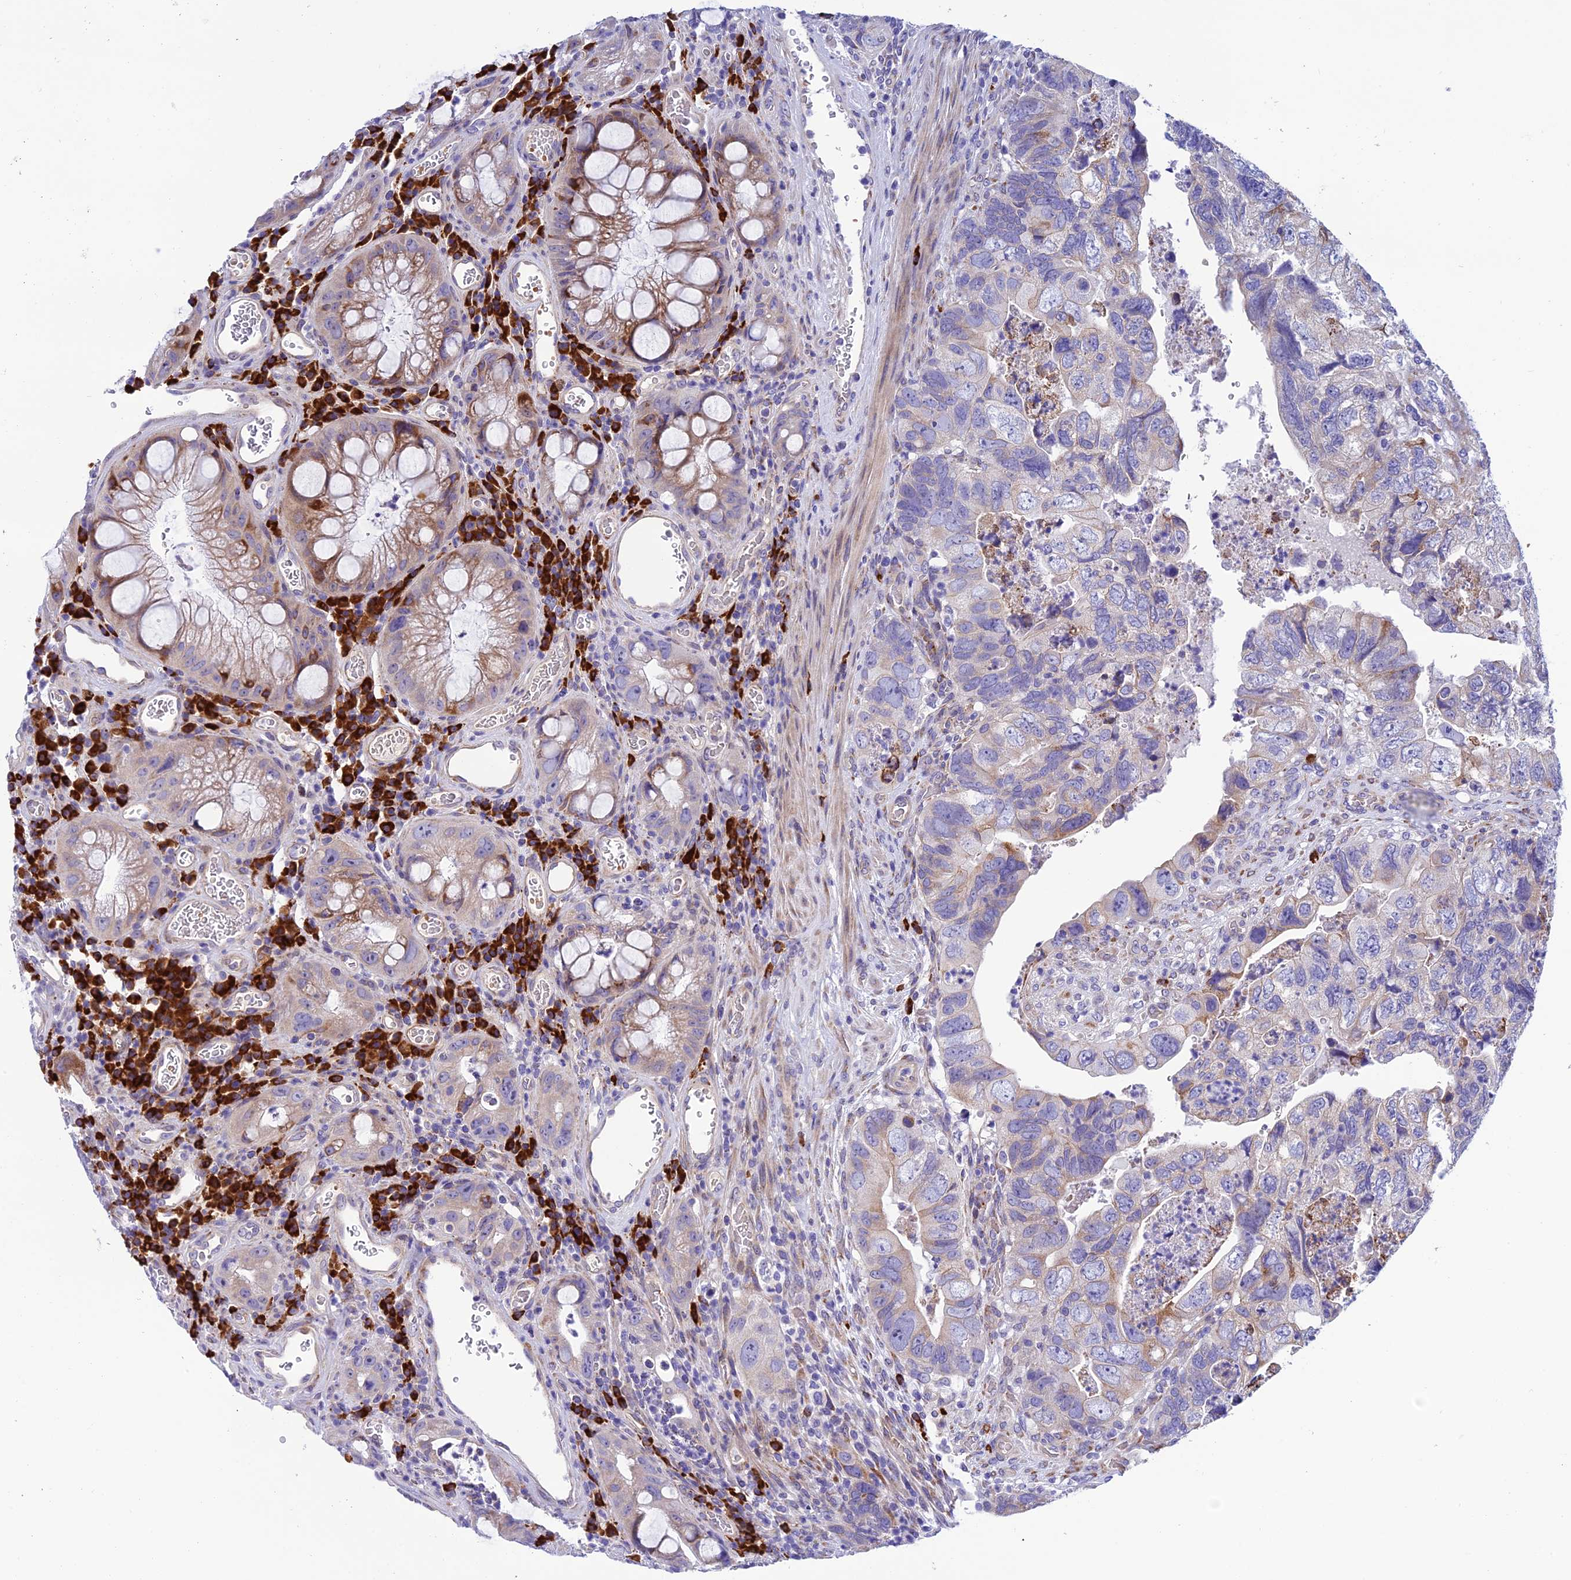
{"staining": {"intensity": "moderate", "quantity": "<25%", "location": "cytoplasmic/membranous"}, "tissue": "colorectal cancer", "cell_type": "Tumor cells", "image_type": "cancer", "snomed": [{"axis": "morphology", "description": "Adenocarcinoma, NOS"}, {"axis": "topography", "description": "Rectum"}], "caption": "A high-resolution image shows immunohistochemistry (IHC) staining of adenocarcinoma (colorectal), which demonstrates moderate cytoplasmic/membranous expression in about <25% of tumor cells. (DAB (3,3'-diaminobenzidine) = brown stain, brightfield microscopy at high magnification).", "gene": "MACIR", "patient": {"sex": "male", "age": 63}}